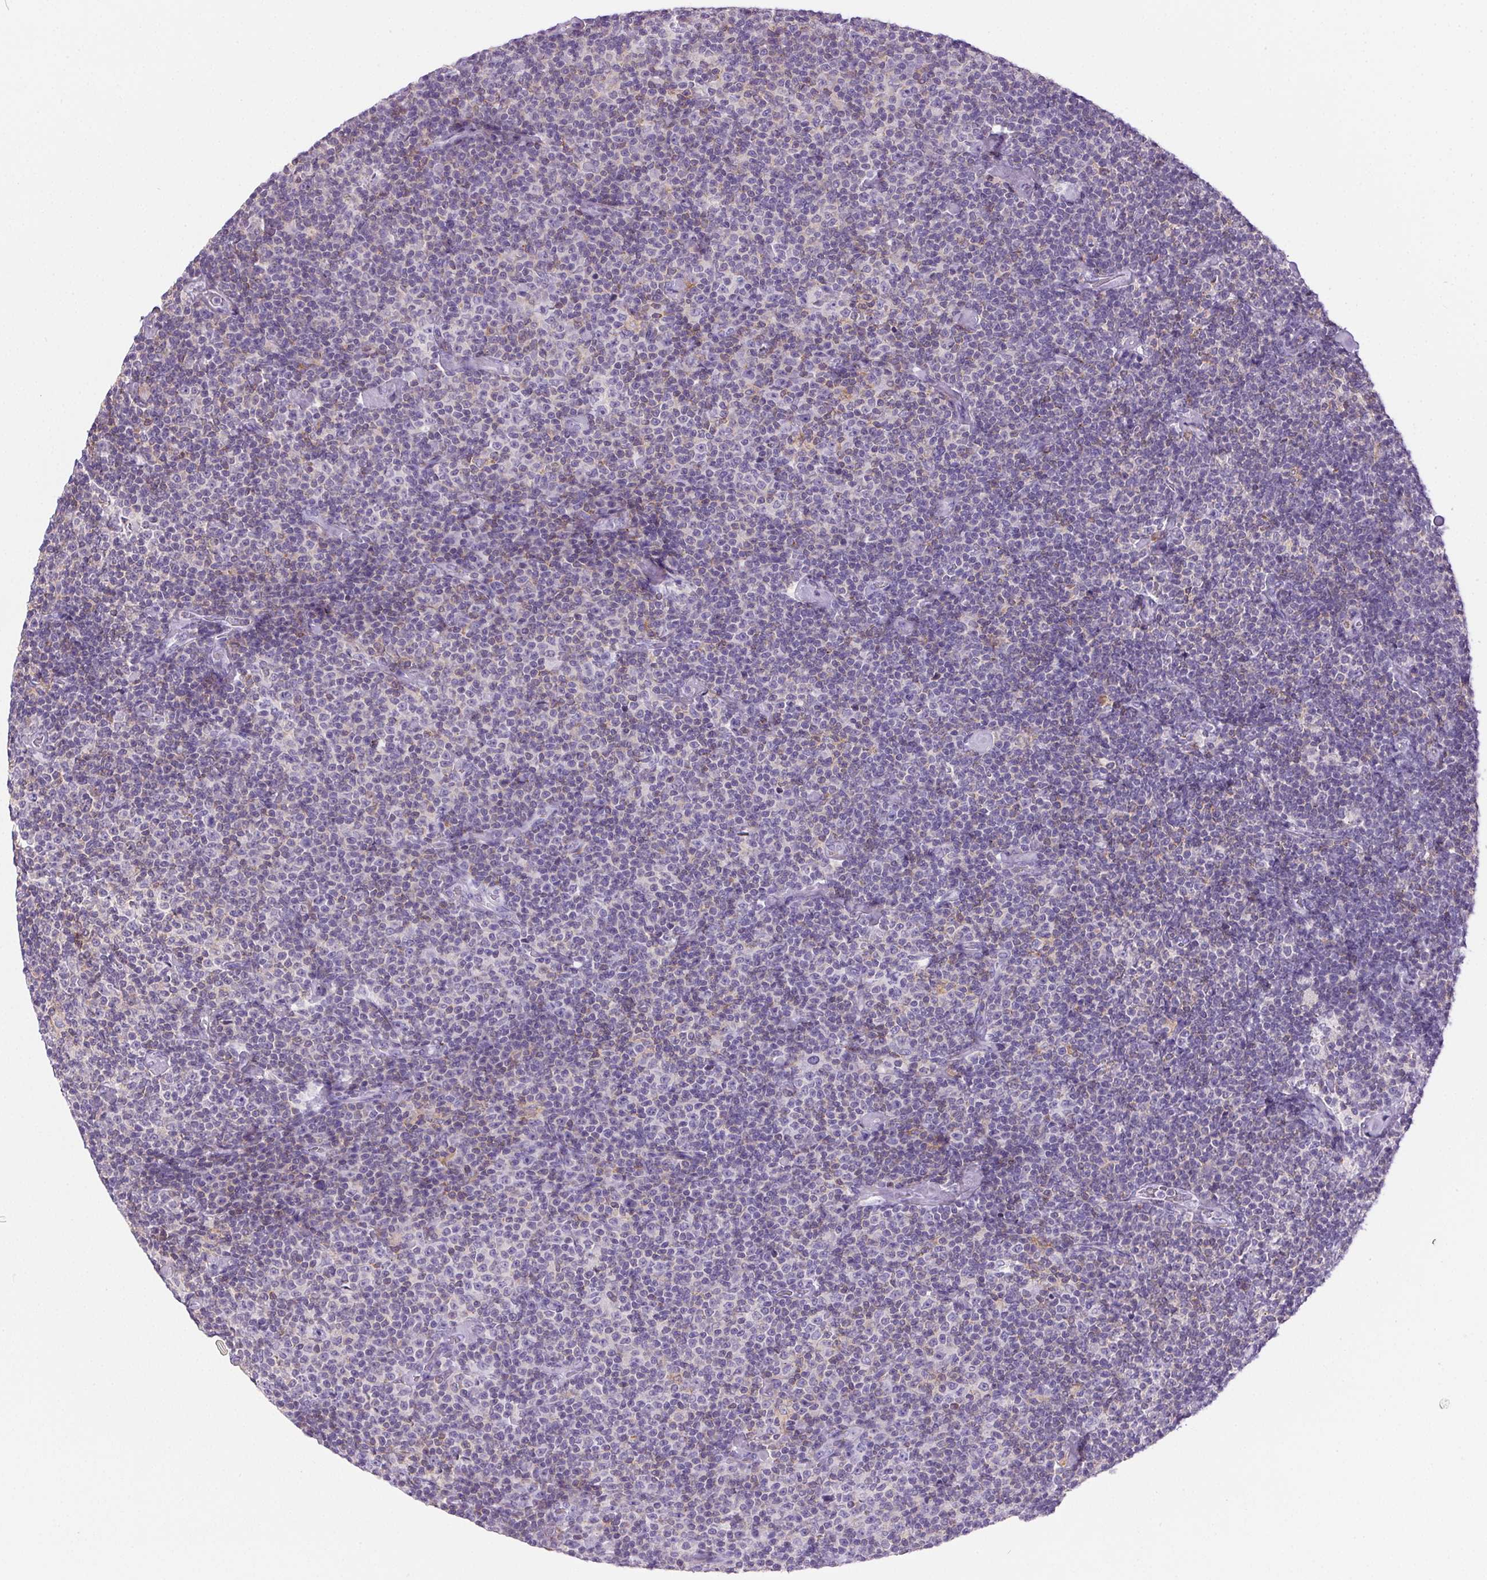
{"staining": {"intensity": "negative", "quantity": "none", "location": "none"}, "tissue": "lymphoma", "cell_type": "Tumor cells", "image_type": "cancer", "snomed": [{"axis": "morphology", "description": "Malignant lymphoma, non-Hodgkin's type, Low grade"}, {"axis": "topography", "description": "Lymph node"}], "caption": "A photomicrograph of human lymphoma is negative for staining in tumor cells.", "gene": "S100A2", "patient": {"sex": "male", "age": 81}}